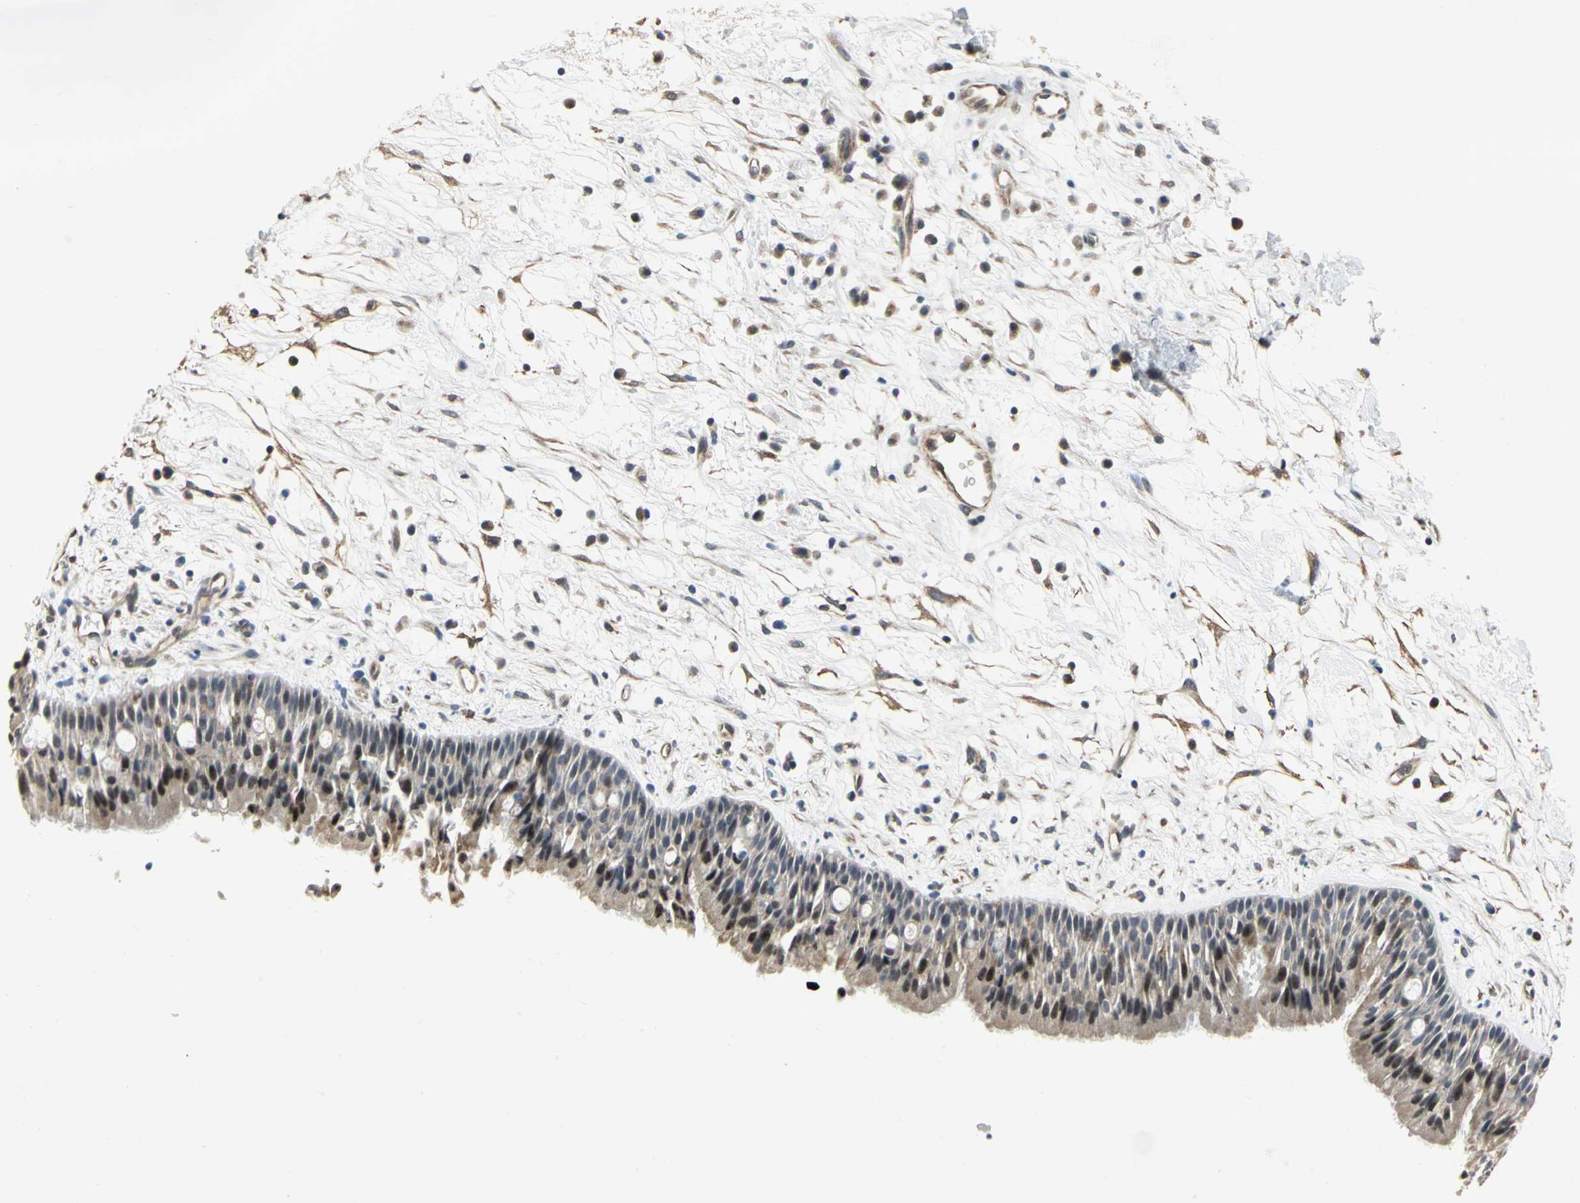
{"staining": {"intensity": "moderate", "quantity": "25%-75%", "location": "cytoplasmic/membranous,nuclear"}, "tissue": "nasopharynx", "cell_type": "Respiratory epithelial cells", "image_type": "normal", "snomed": [{"axis": "morphology", "description": "Normal tissue, NOS"}, {"axis": "topography", "description": "Nasopharynx"}], "caption": "Protein expression analysis of unremarkable nasopharynx shows moderate cytoplasmic/membranous,nuclear expression in about 25%-75% of respiratory epithelial cells. Nuclei are stained in blue.", "gene": "PLAGL2", "patient": {"sex": "male", "age": 13}}